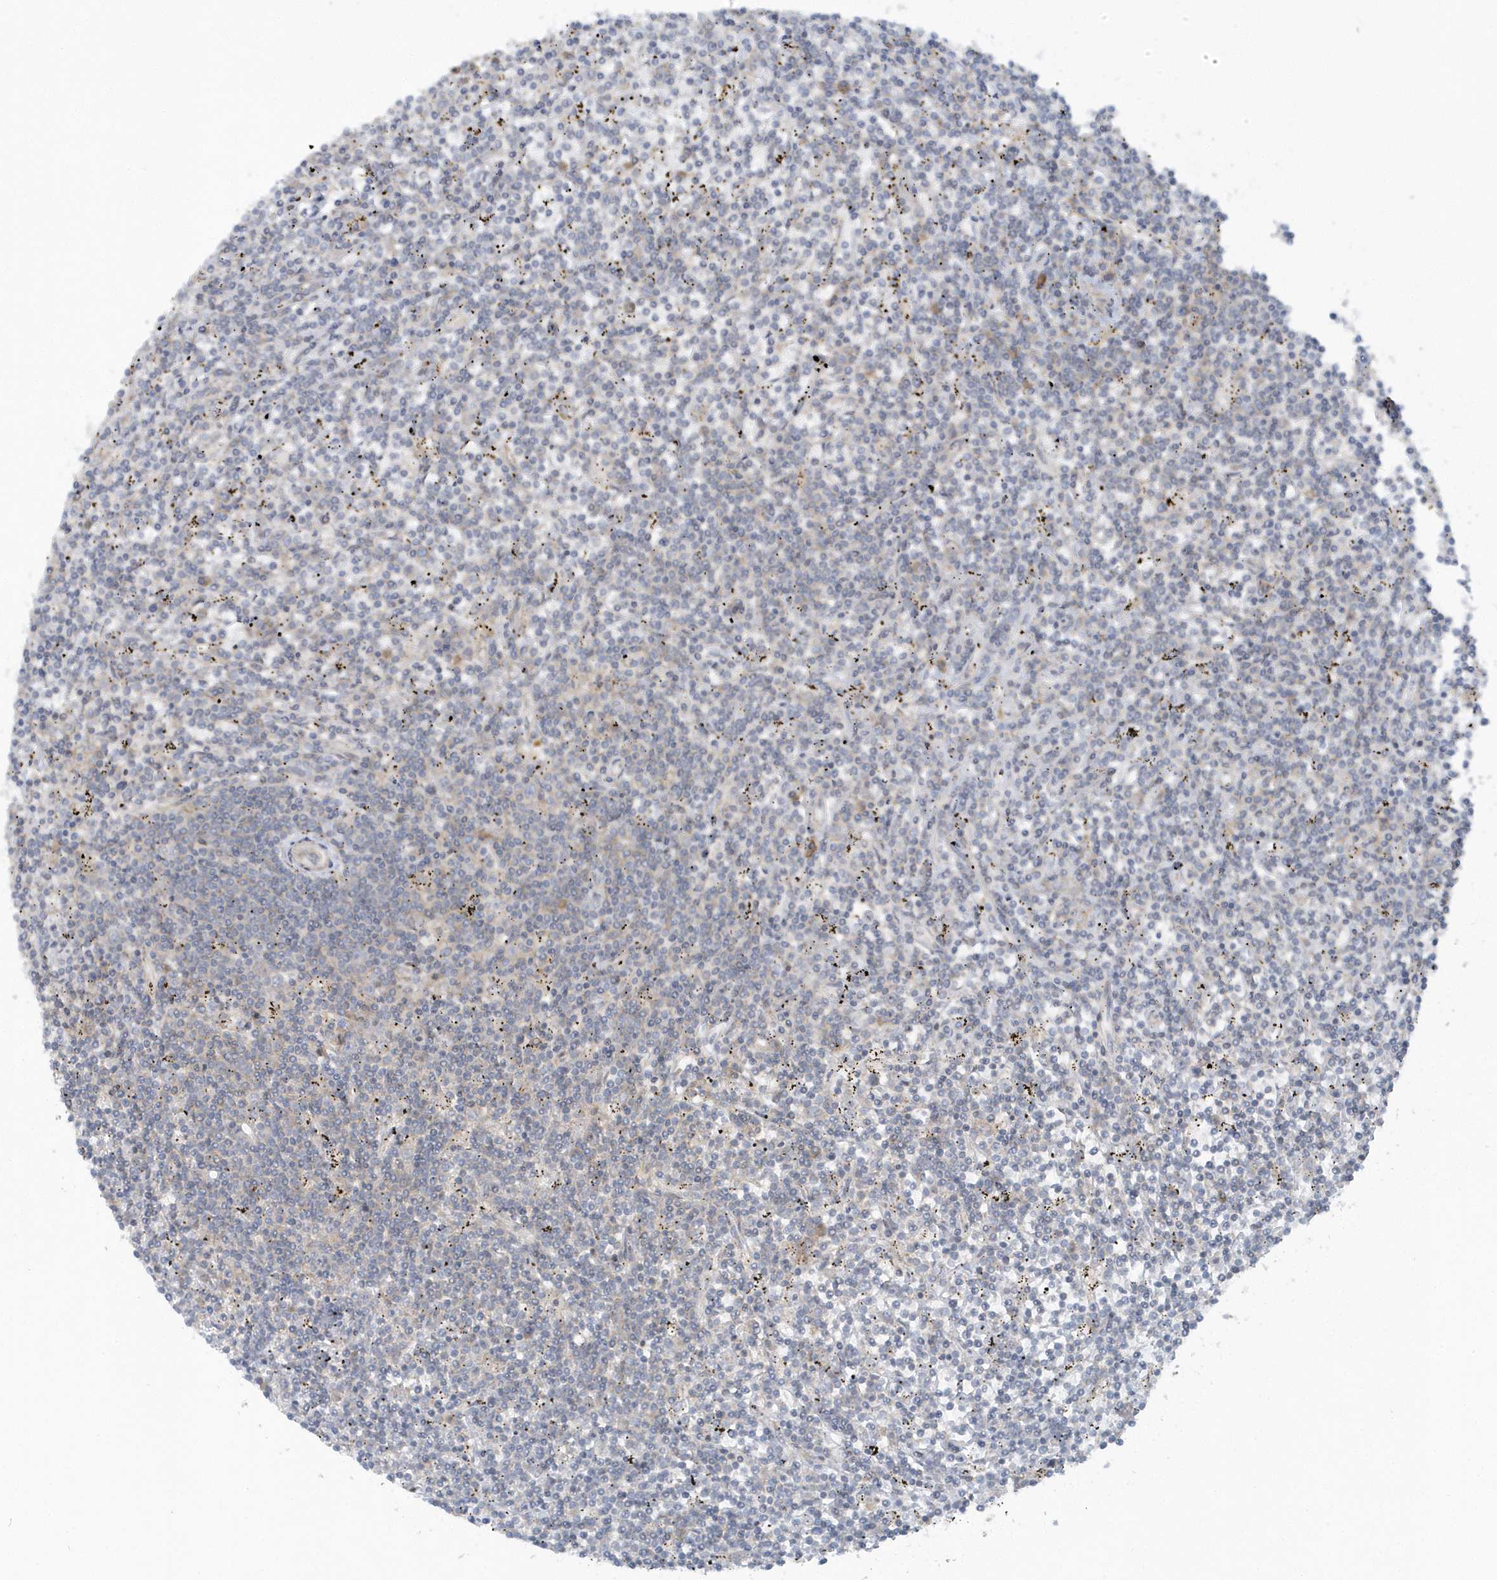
{"staining": {"intensity": "negative", "quantity": "none", "location": "none"}, "tissue": "lymphoma", "cell_type": "Tumor cells", "image_type": "cancer", "snomed": [{"axis": "morphology", "description": "Malignant lymphoma, non-Hodgkin's type, Low grade"}, {"axis": "topography", "description": "Spleen"}], "caption": "High magnification brightfield microscopy of malignant lymphoma, non-Hodgkin's type (low-grade) stained with DAB (3,3'-diaminobenzidine) (brown) and counterstained with hematoxylin (blue): tumor cells show no significant staining.", "gene": "CNOT10", "patient": {"sex": "male", "age": 76}}